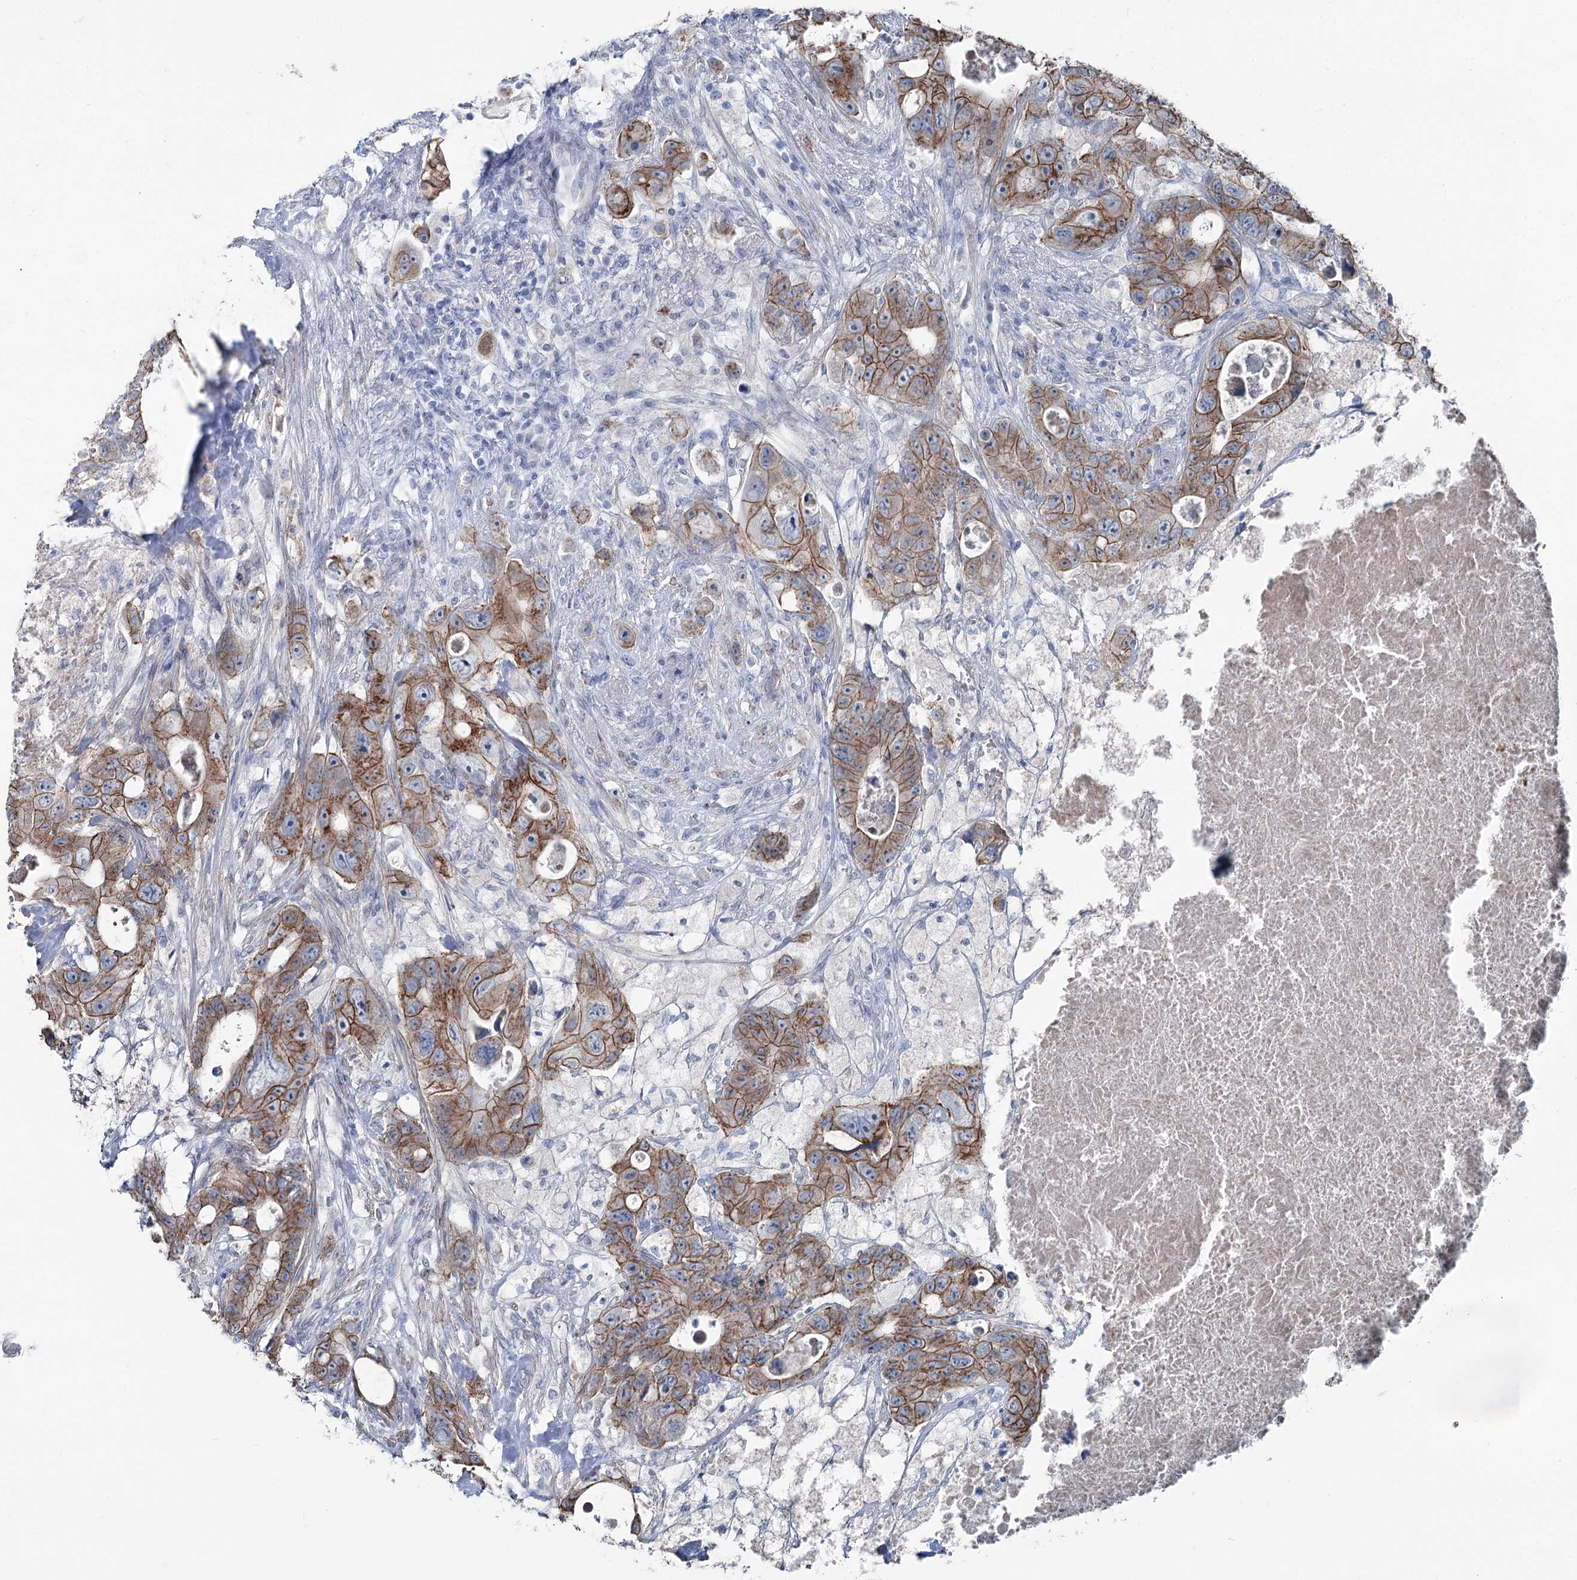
{"staining": {"intensity": "strong", "quantity": ">75%", "location": "cytoplasmic/membranous"}, "tissue": "colorectal cancer", "cell_type": "Tumor cells", "image_type": "cancer", "snomed": [{"axis": "morphology", "description": "Adenocarcinoma, NOS"}, {"axis": "topography", "description": "Colon"}], "caption": "An IHC micrograph of neoplastic tissue is shown. Protein staining in brown shows strong cytoplasmic/membranous positivity in colorectal adenocarcinoma within tumor cells.", "gene": "FAM120B", "patient": {"sex": "female", "age": 46}}